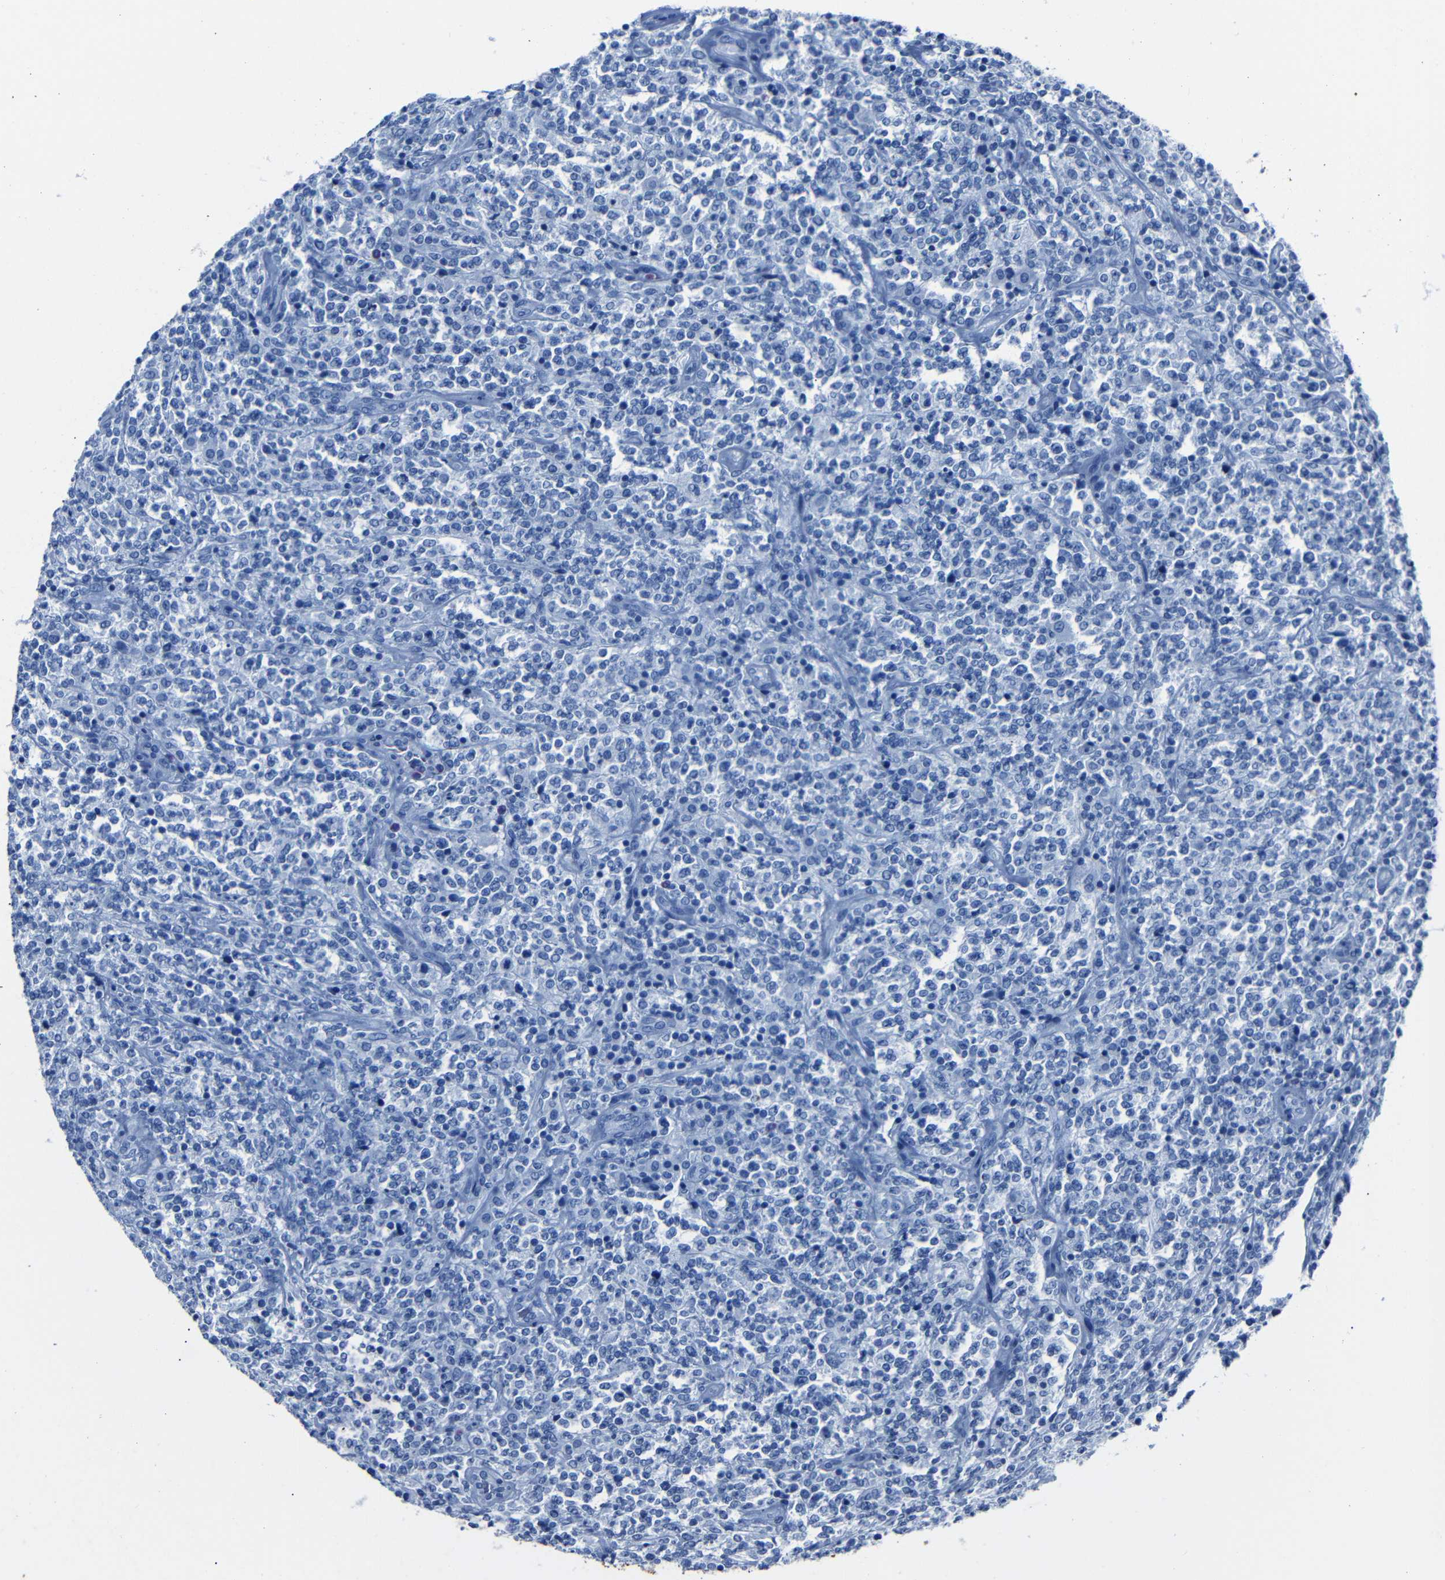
{"staining": {"intensity": "negative", "quantity": "none", "location": "none"}, "tissue": "lymphoma", "cell_type": "Tumor cells", "image_type": "cancer", "snomed": [{"axis": "morphology", "description": "Malignant lymphoma, non-Hodgkin's type, High grade"}, {"axis": "topography", "description": "Soft tissue"}], "caption": "A photomicrograph of human high-grade malignant lymphoma, non-Hodgkin's type is negative for staining in tumor cells.", "gene": "CLDN11", "patient": {"sex": "male", "age": 18}}